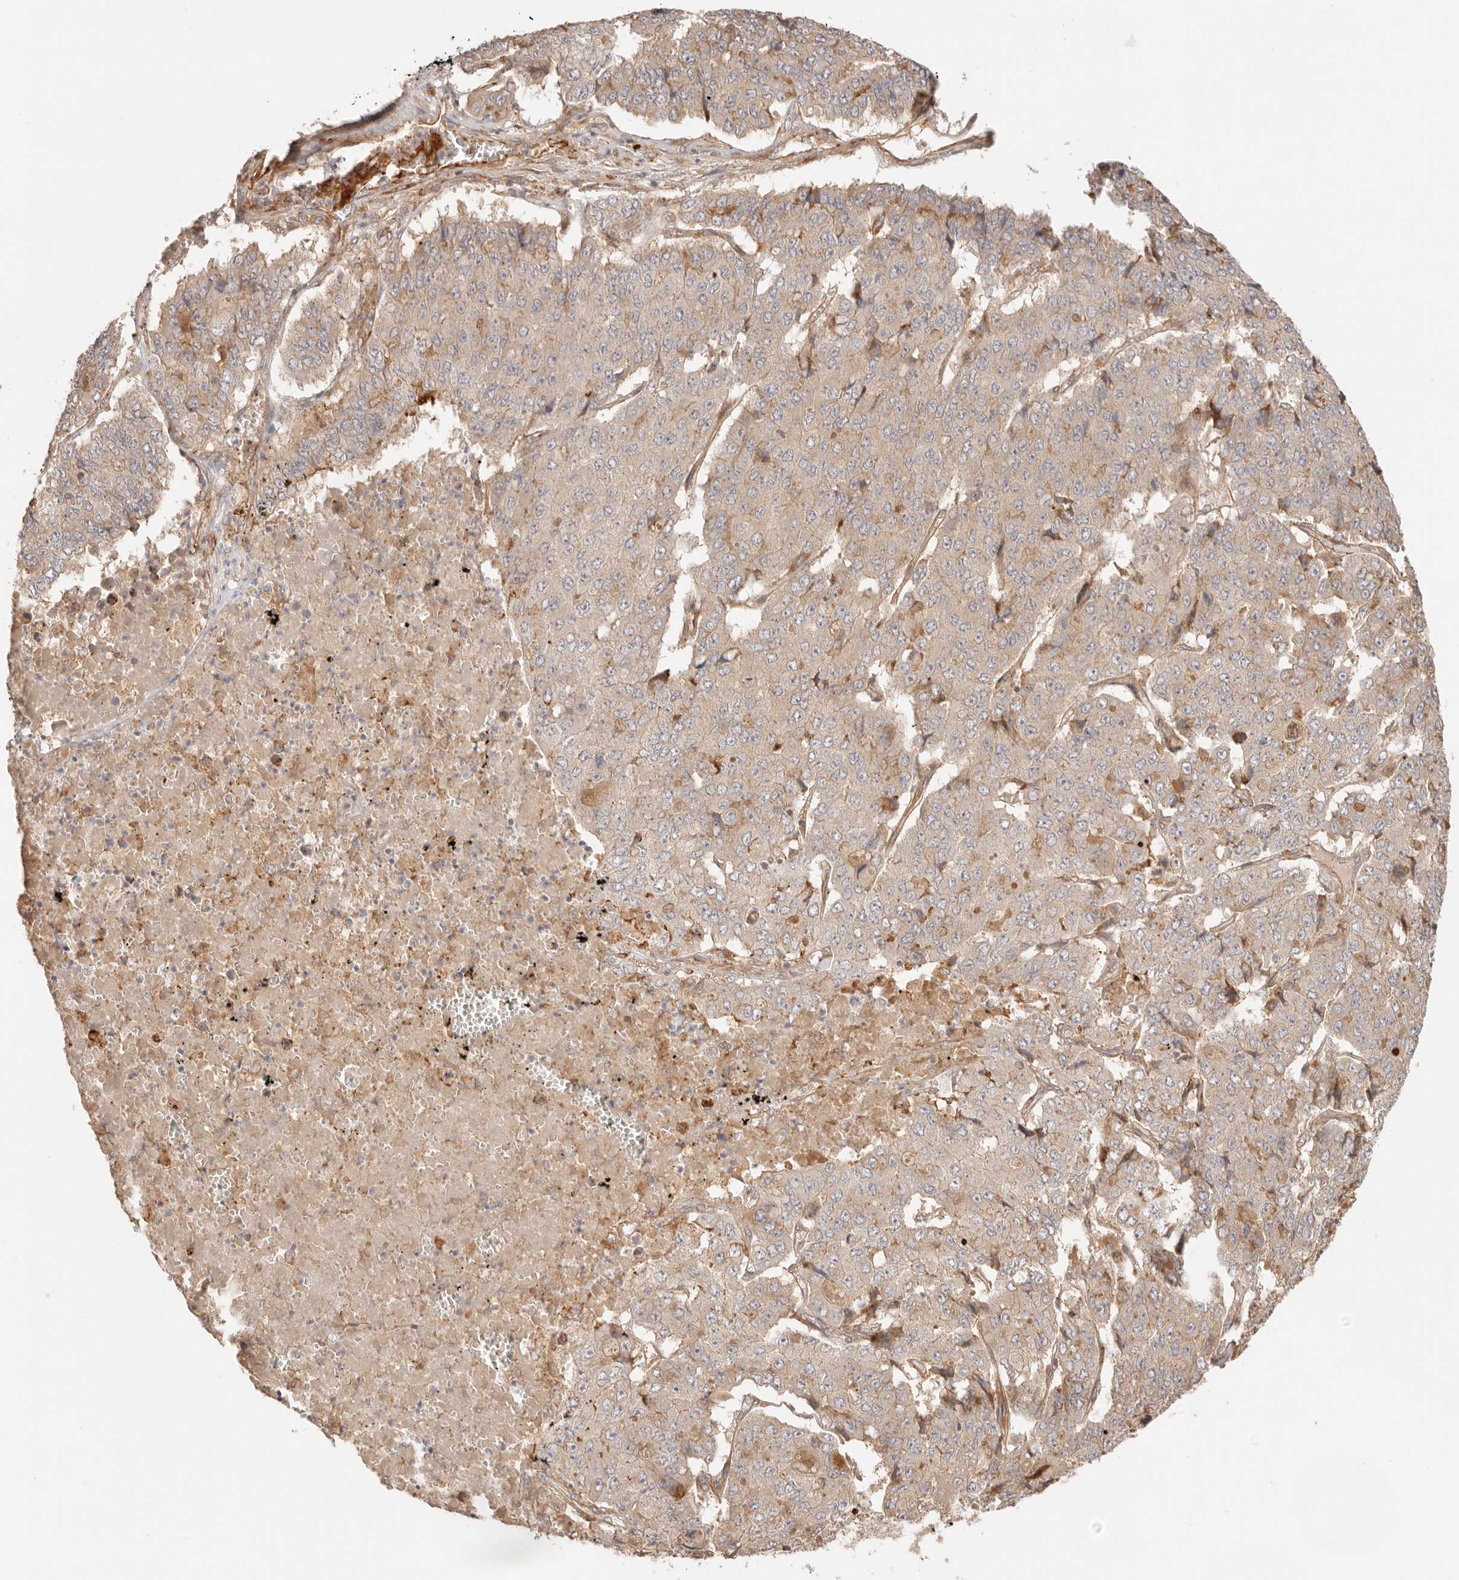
{"staining": {"intensity": "moderate", "quantity": "<25%", "location": "cytoplasmic/membranous"}, "tissue": "pancreatic cancer", "cell_type": "Tumor cells", "image_type": "cancer", "snomed": [{"axis": "morphology", "description": "Adenocarcinoma, NOS"}, {"axis": "topography", "description": "Pancreas"}], "caption": "Immunohistochemistry photomicrograph of neoplastic tissue: adenocarcinoma (pancreatic) stained using immunohistochemistry (IHC) exhibits low levels of moderate protein expression localized specifically in the cytoplasmic/membranous of tumor cells, appearing as a cytoplasmic/membranous brown color.", "gene": "IL1R2", "patient": {"sex": "male", "age": 50}}